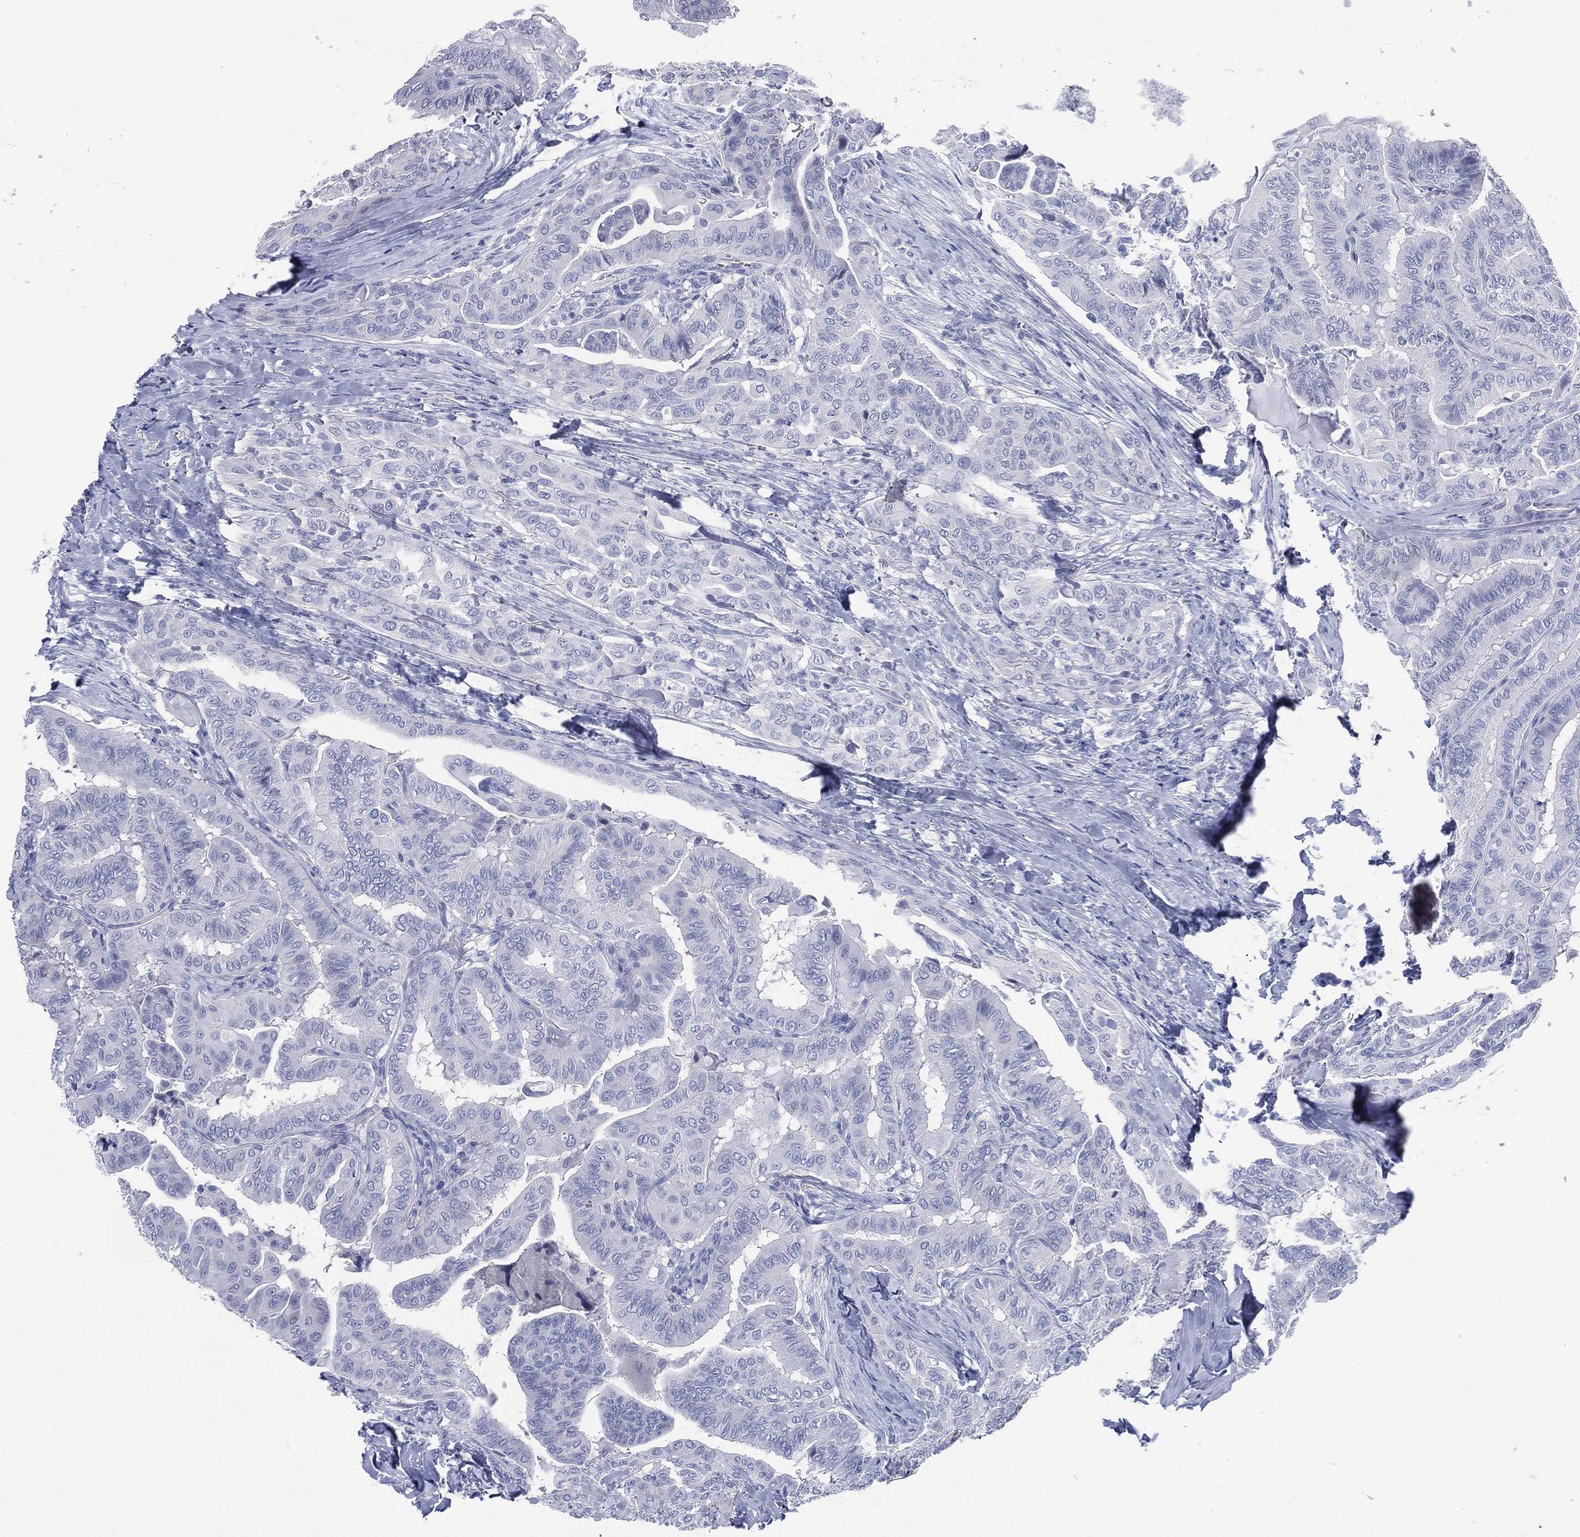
{"staining": {"intensity": "negative", "quantity": "none", "location": "none"}, "tissue": "thyroid cancer", "cell_type": "Tumor cells", "image_type": "cancer", "snomed": [{"axis": "morphology", "description": "Papillary adenocarcinoma, NOS"}, {"axis": "topography", "description": "Thyroid gland"}], "caption": "Immunohistochemistry (IHC) of thyroid cancer shows no positivity in tumor cells. (DAB immunohistochemistry (IHC) with hematoxylin counter stain).", "gene": "TMEM247", "patient": {"sex": "female", "age": 68}}